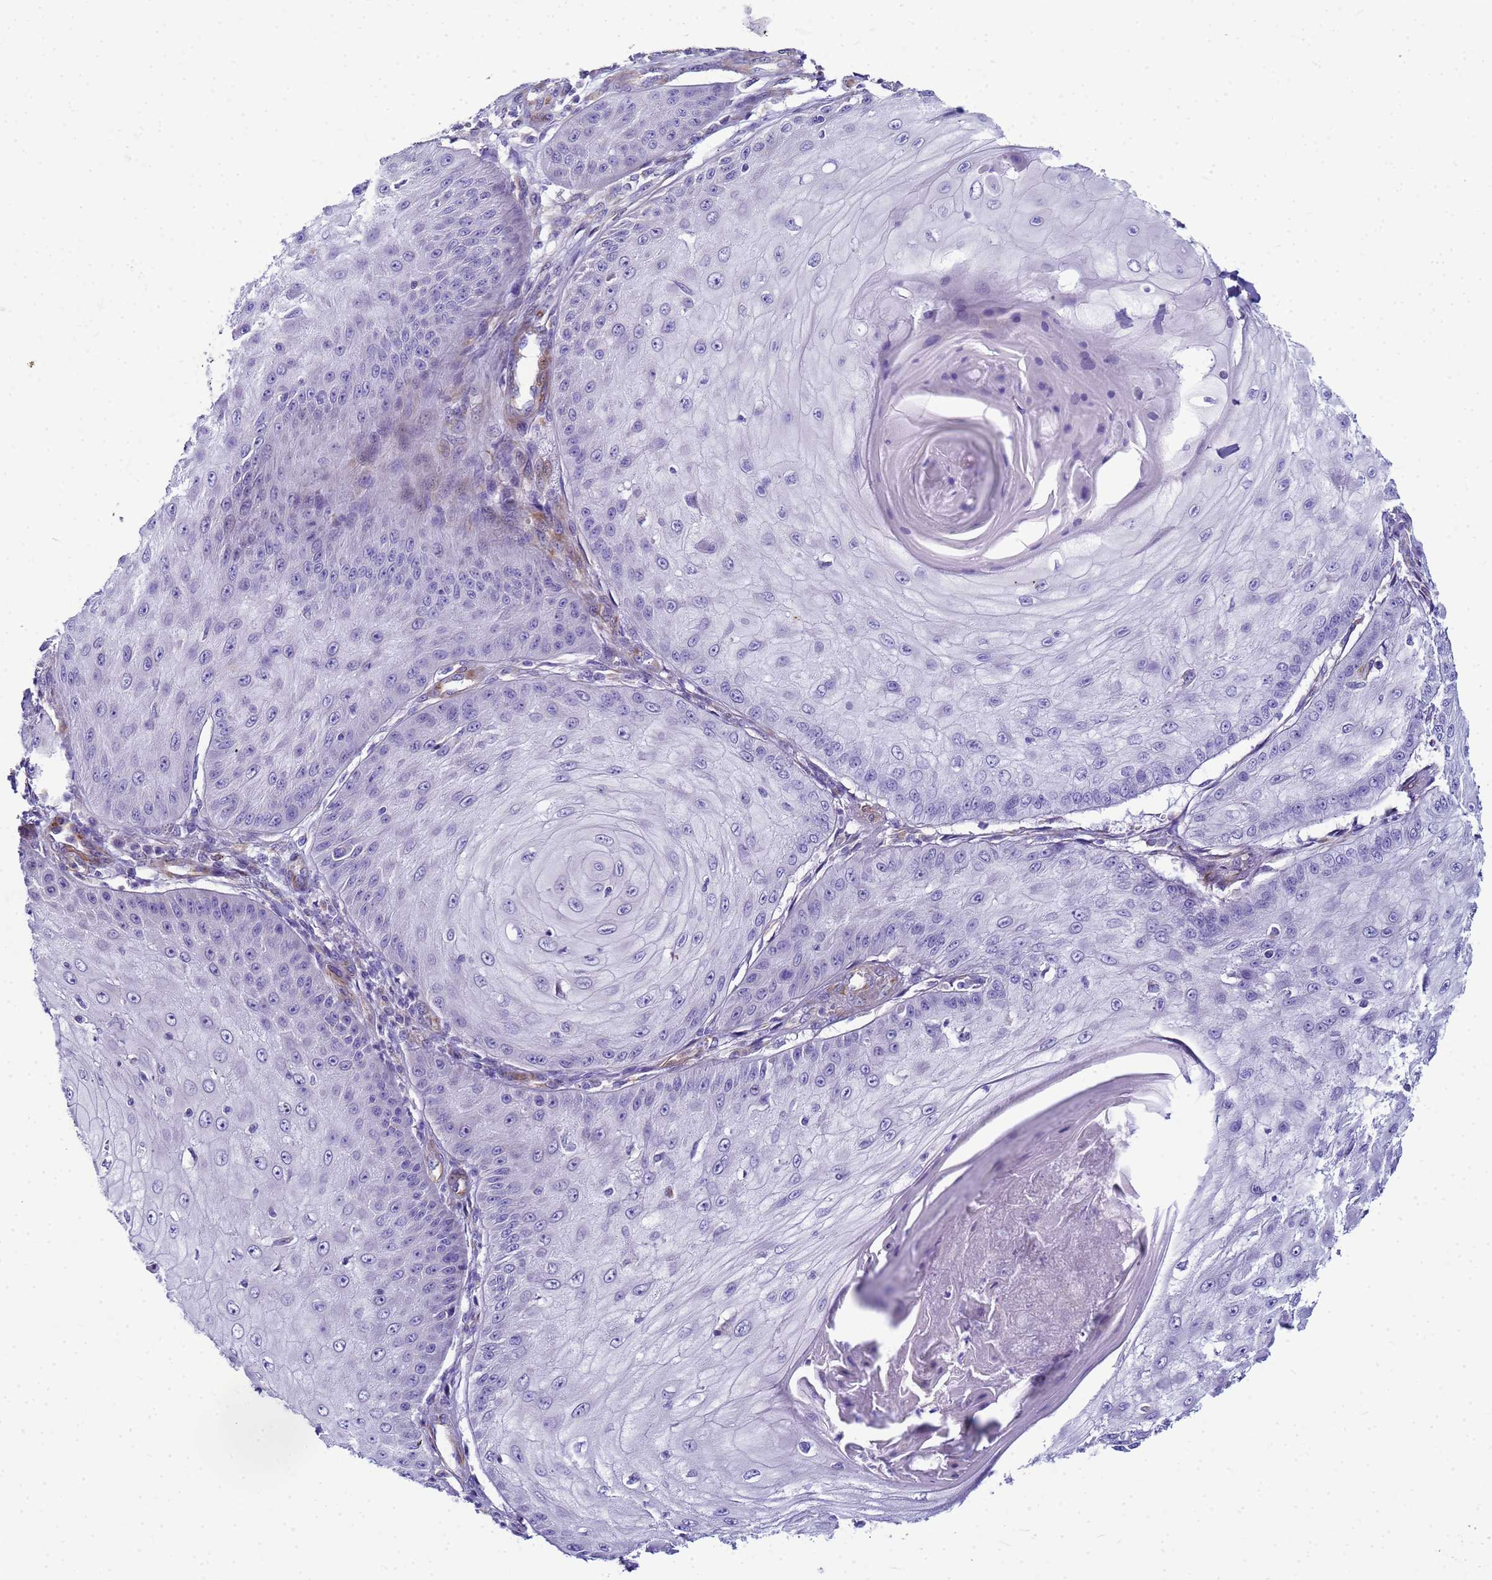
{"staining": {"intensity": "negative", "quantity": "none", "location": "none"}, "tissue": "skin cancer", "cell_type": "Tumor cells", "image_type": "cancer", "snomed": [{"axis": "morphology", "description": "Squamous cell carcinoma, NOS"}, {"axis": "topography", "description": "Skin"}], "caption": "High power microscopy micrograph of an IHC photomicrograph of skin squamous cell carcinoma, revealing no significant staining in tumor cells. The staining is performed using DAB brown chromogen with nuclei counter-stained in using hematoxylin.", "gene": "UBXN2B", "patient": {"sex": "male", "age": 70}}